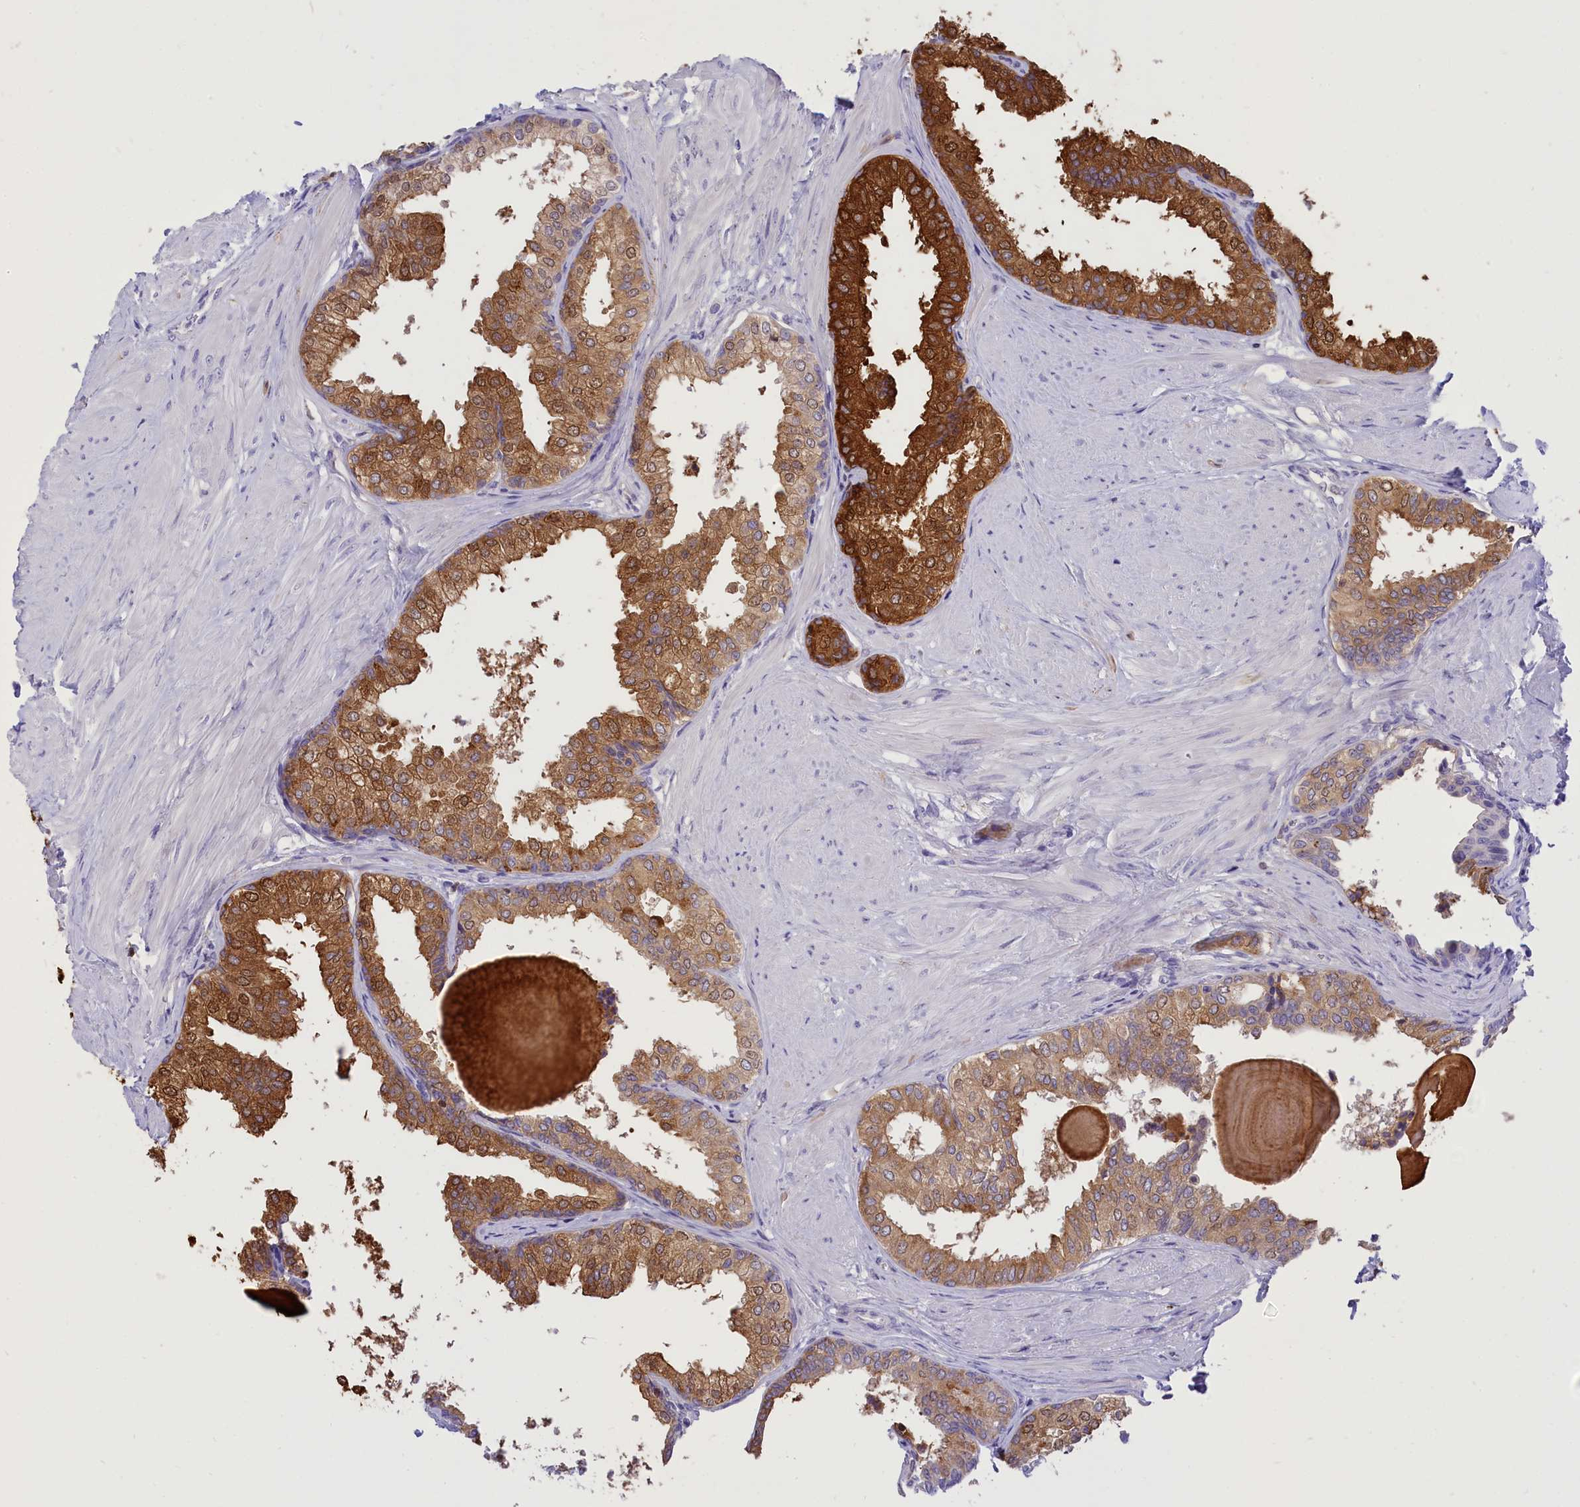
{"staining": {"intensity": "strong", "quantity": ">75%", "location": "cytoplasmic/membranous"}, "tissue": "prostate", "cell_type": "Glandular cells", "image_type": "normal", "snomed": [{"axis": "morphology", "description": "Normal tissue, NOS"}, {"axis": "topography", "description": "Prostate"}], "caption": "IHC (DAB) staining of unremarkable prostate reveals strong cytoplasmic/membranous protein positivity in about >75% of glandular cells.", "gene": "DCAF16", "patient": {"sex": "male", "age": 48}}